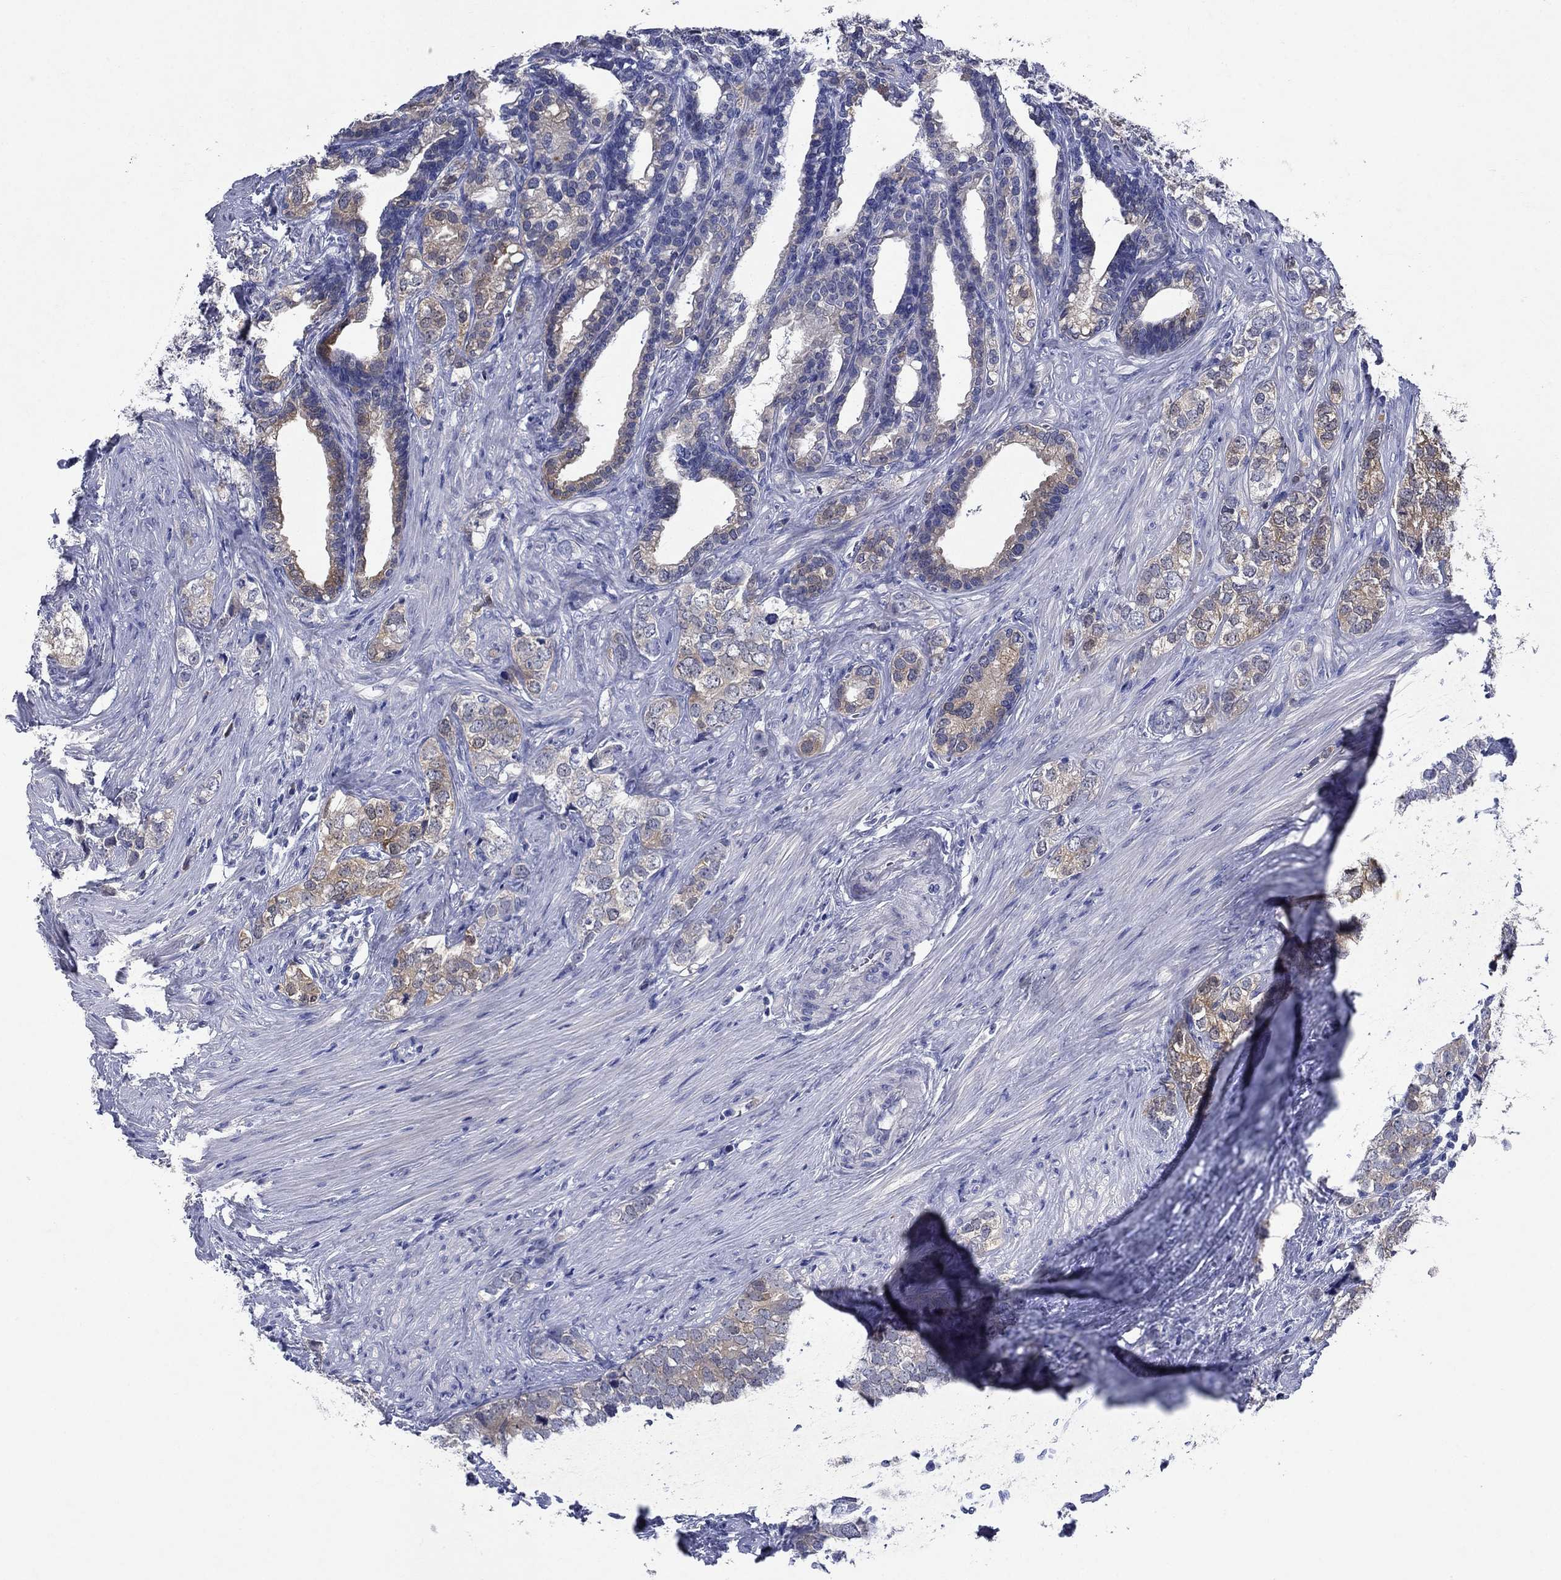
{"staining": {"intensity": "weak", "quantity": ">75%", "location": "cytoplasmic/membranous"}, "tissue": "prostate cancer", "cell_type": "Tumor cells", "image_type": "cancer", "snomed": [{"axis": "morphology", "description": "Adenocarcinoma, NOS"}, {"axis": "topography", "description": "Prostate and seminal vesicle, NOS"}], "caption": "Protein staining of prostate cancer (adenocarcinoma) tissue reveals weak cytoplasmic/membranous staining in about >75% of tumor cells.", "gene": "SULT2B1", "patient": {"sex": "male", "age": 63}}